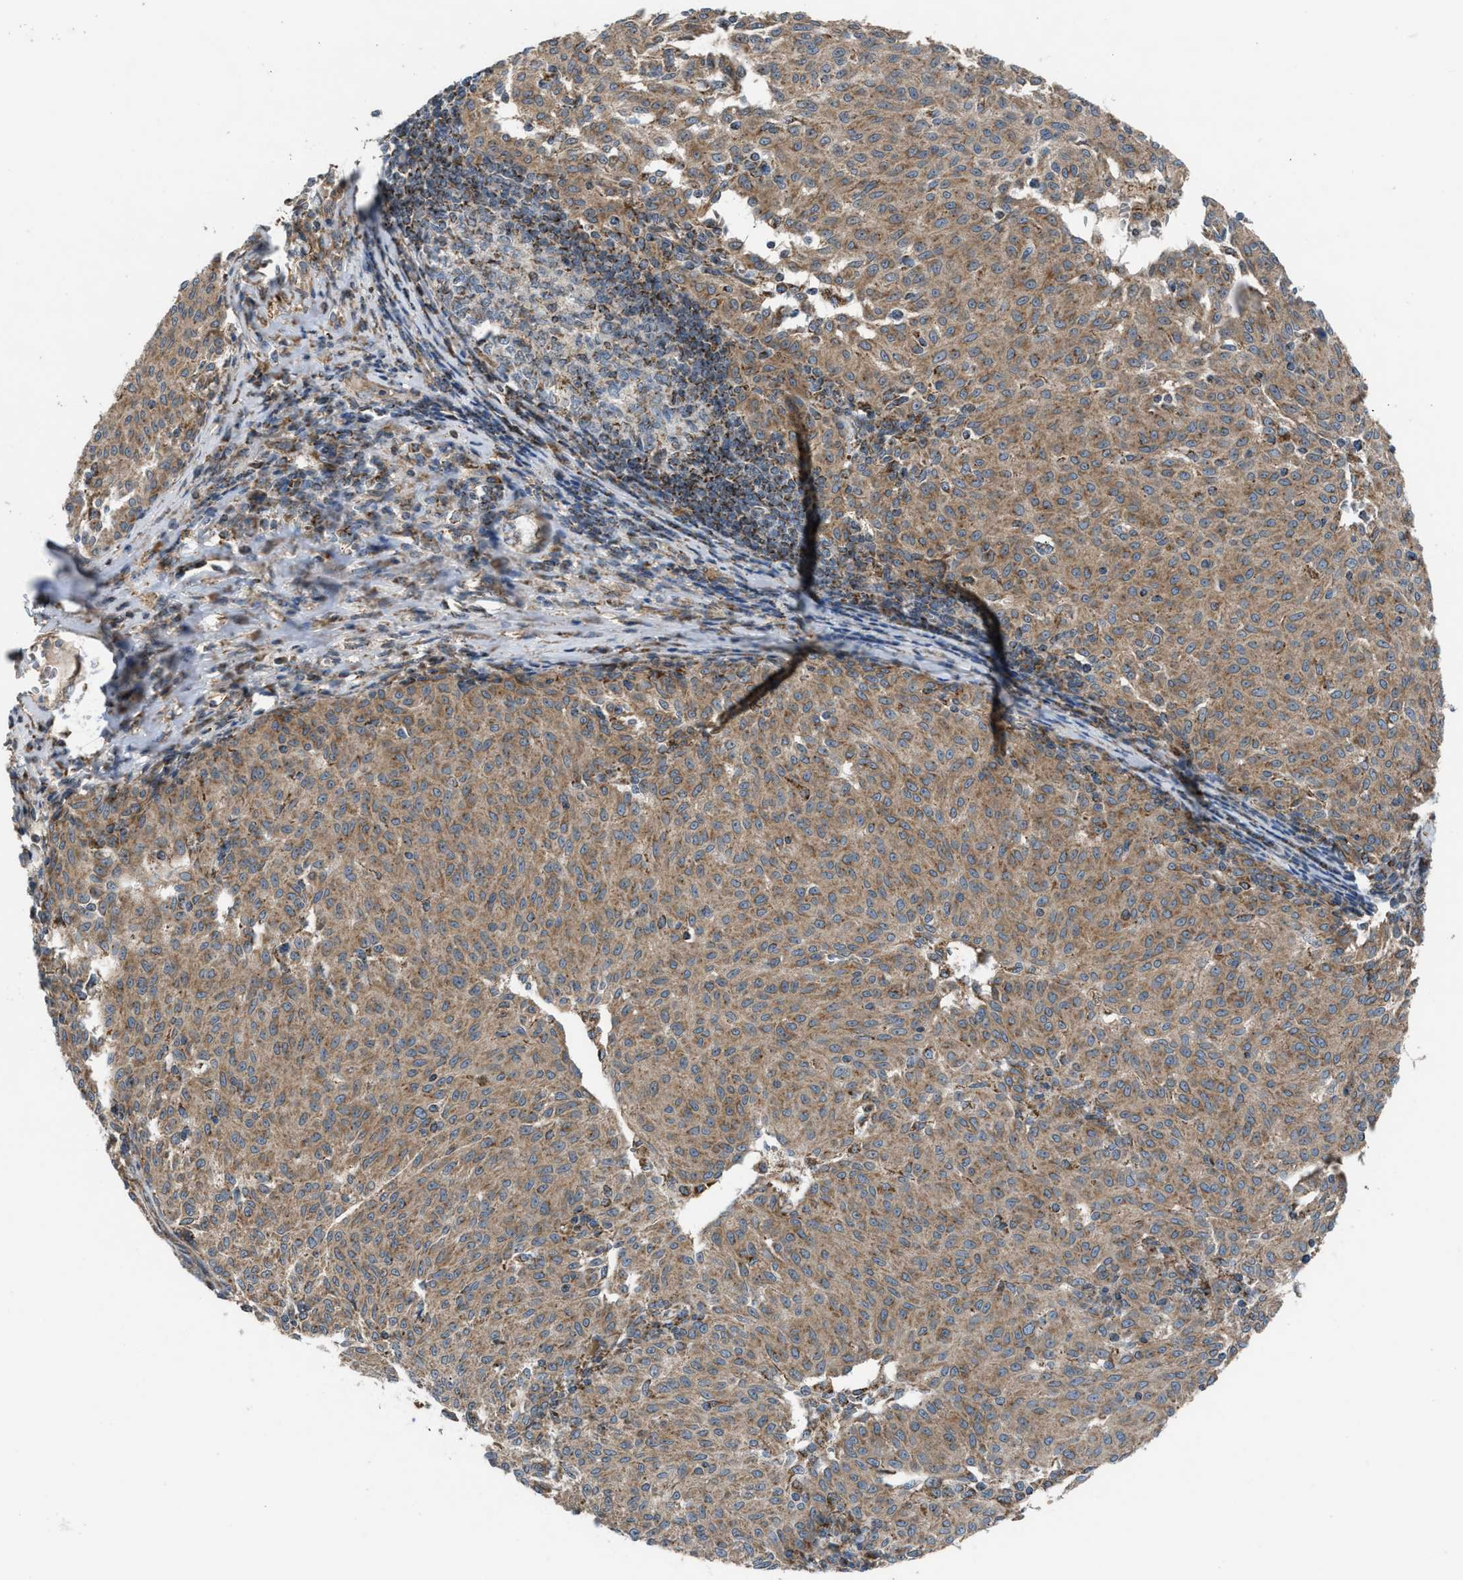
{"staining": {"intensity": "moderate", "quantity": ">75%", "location": "cytoplasmic/membranous"}, "tissue": "melanoma", "cell_type": "Tumor cells", "image_type": "cancer", "snomed": [{"axis": "morphology", "description": "Malignant melanoma, NOS"}, {"axis": "topography", "description": "Skin"}], "caption": "Malignant melanoma stained with immunohistochemistry reveals moderate cytoplasmic/membranous positivity in approximately >75% of tumor cells.", "gene": "SLC10A3", "patient": {"sex": "female", "age": 72}}